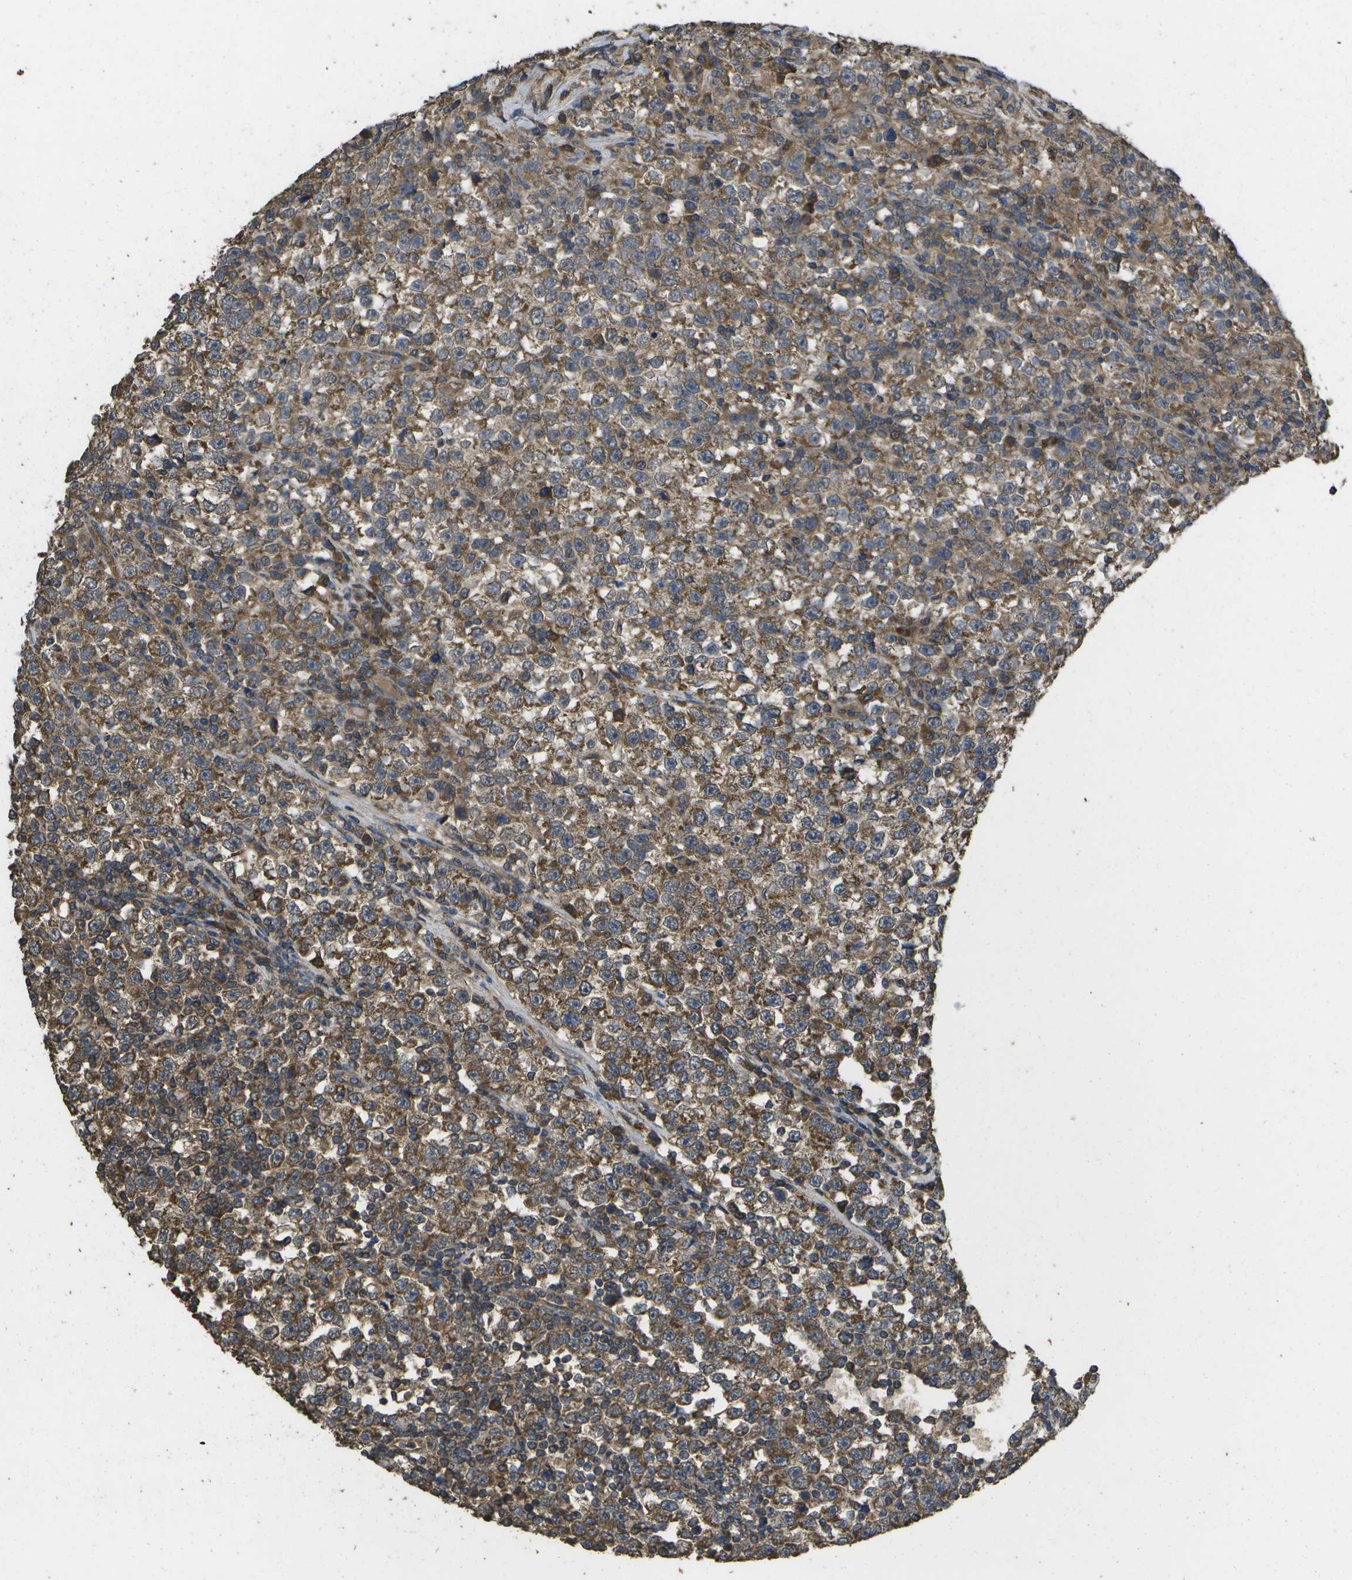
{"staining": {"intensity": "moderate", "quantity": ">75%", "location": "cytoplasmic/membranous"}, "tissue": "testis cancer", "cell_type": "Tumor cells", "image_type": "cancer", "snomed": [{"axis": "morphology", "description": "Seminoma, NOS"}, {"axis": "topography", "description": "Testis"}], "caption": "Protein analysis of testis cancer tissue shows moderate cytoplasmic/membranous positivity in approximately >75% of tumor cells. Nuclei are stained in blue.", "gene": "SACS", "patient": {"sex": "male", "age": 43}}